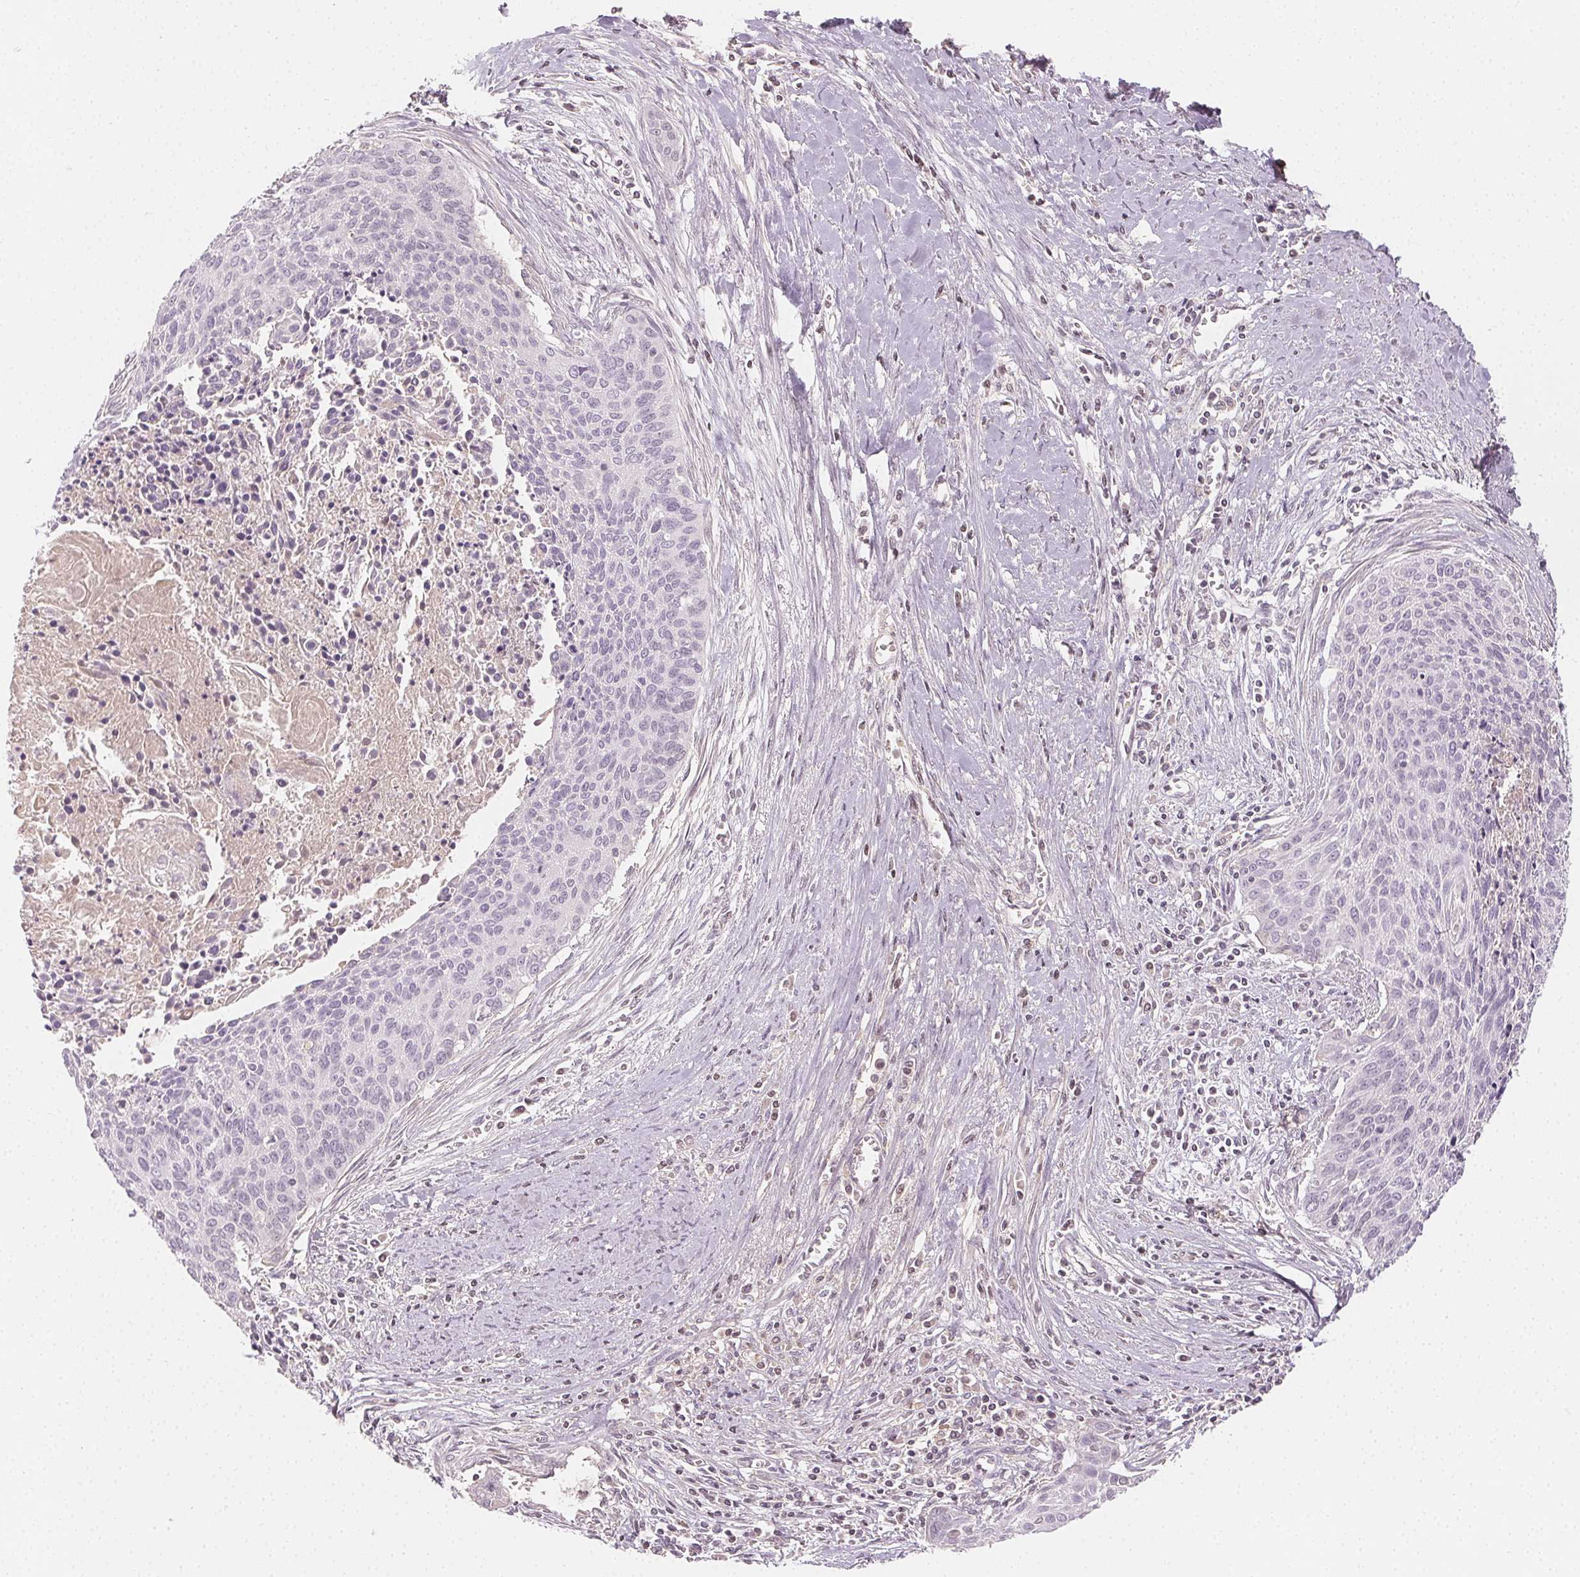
{"staining": {"intensity": "negative", "quantity": "none", "location": "none"}, "tissue": "cervical cancer", "cell_type": "Tumor cells", "image_type": "cancer", "snomed": [{"axis": "morphology", "description": "Squamous cell carcinoma, NOS"}, {"axis": "topography", "description": "Cervix"}], "caption": "Immunohistochemical staining of cervical cancer demonstrates no significant staining in tumor cells.", "gene": "AFM", "patient": {"sex": "female", "age": 55}}